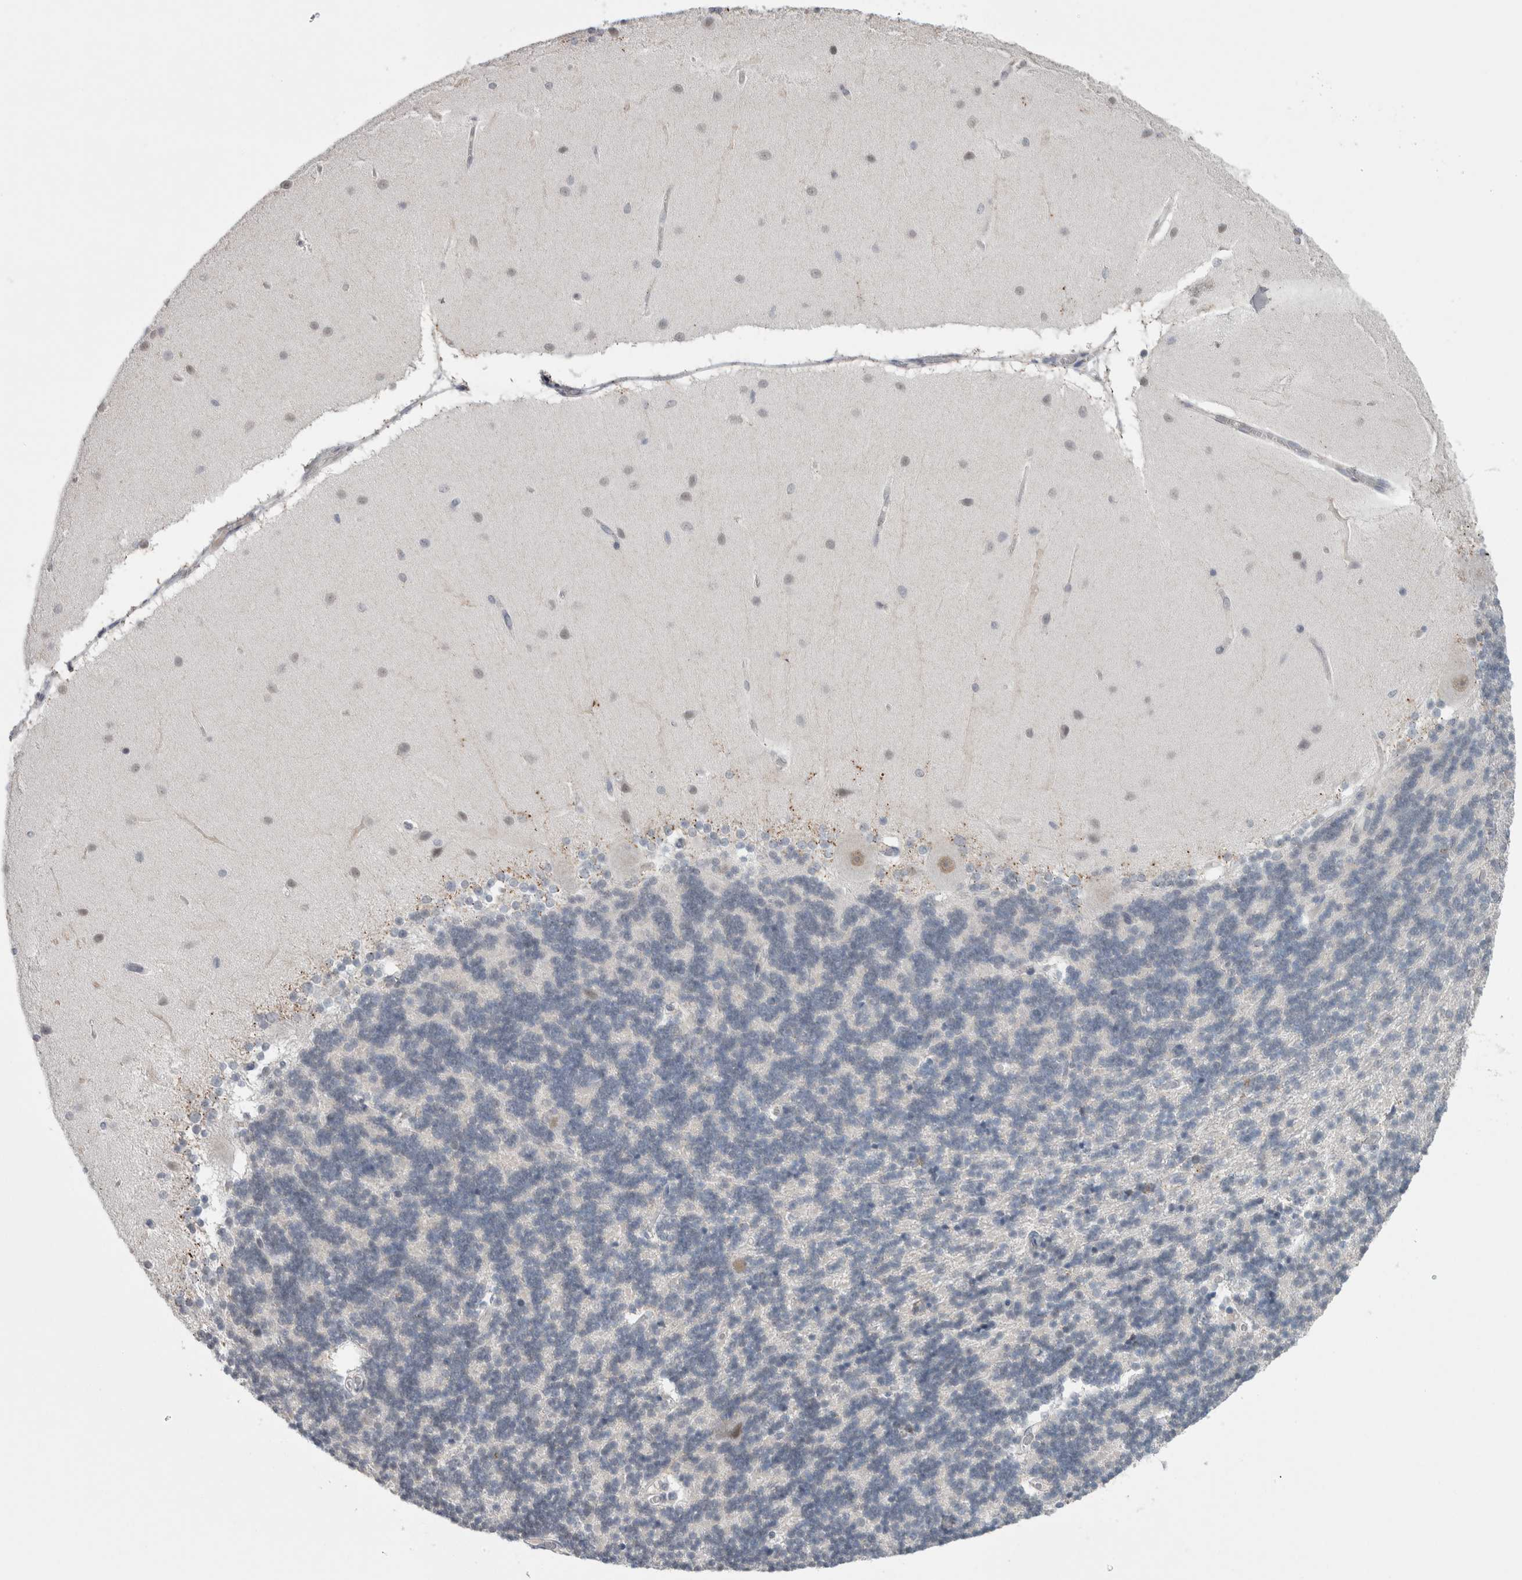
{"staining": {"intensity": "moderate", "quantity": "<25%", "location": "cytoplasmic/membranous"}, "tissue": "cerebellum", "cell_type": "Cells in granular layer", "image_type": "normal", "snomed": [{"axis": "morphology", "description": "Normal tissue, NOS"}, {"axis": "topography", "description": "Cerebellum"}], "caption": "Immunohistochemistry (IHC) photomicrograph of normal cerebellum: cerebellum stained using immunohistochemistry displays low levels of moderate protein expression localized specifically in the cytoplasmic/membranous of cells in granular layer, appearing as a cytoplasmic/membranous brown color.", "gene": "PLIN1", "patient": {"sex": "female", "age": 54}}